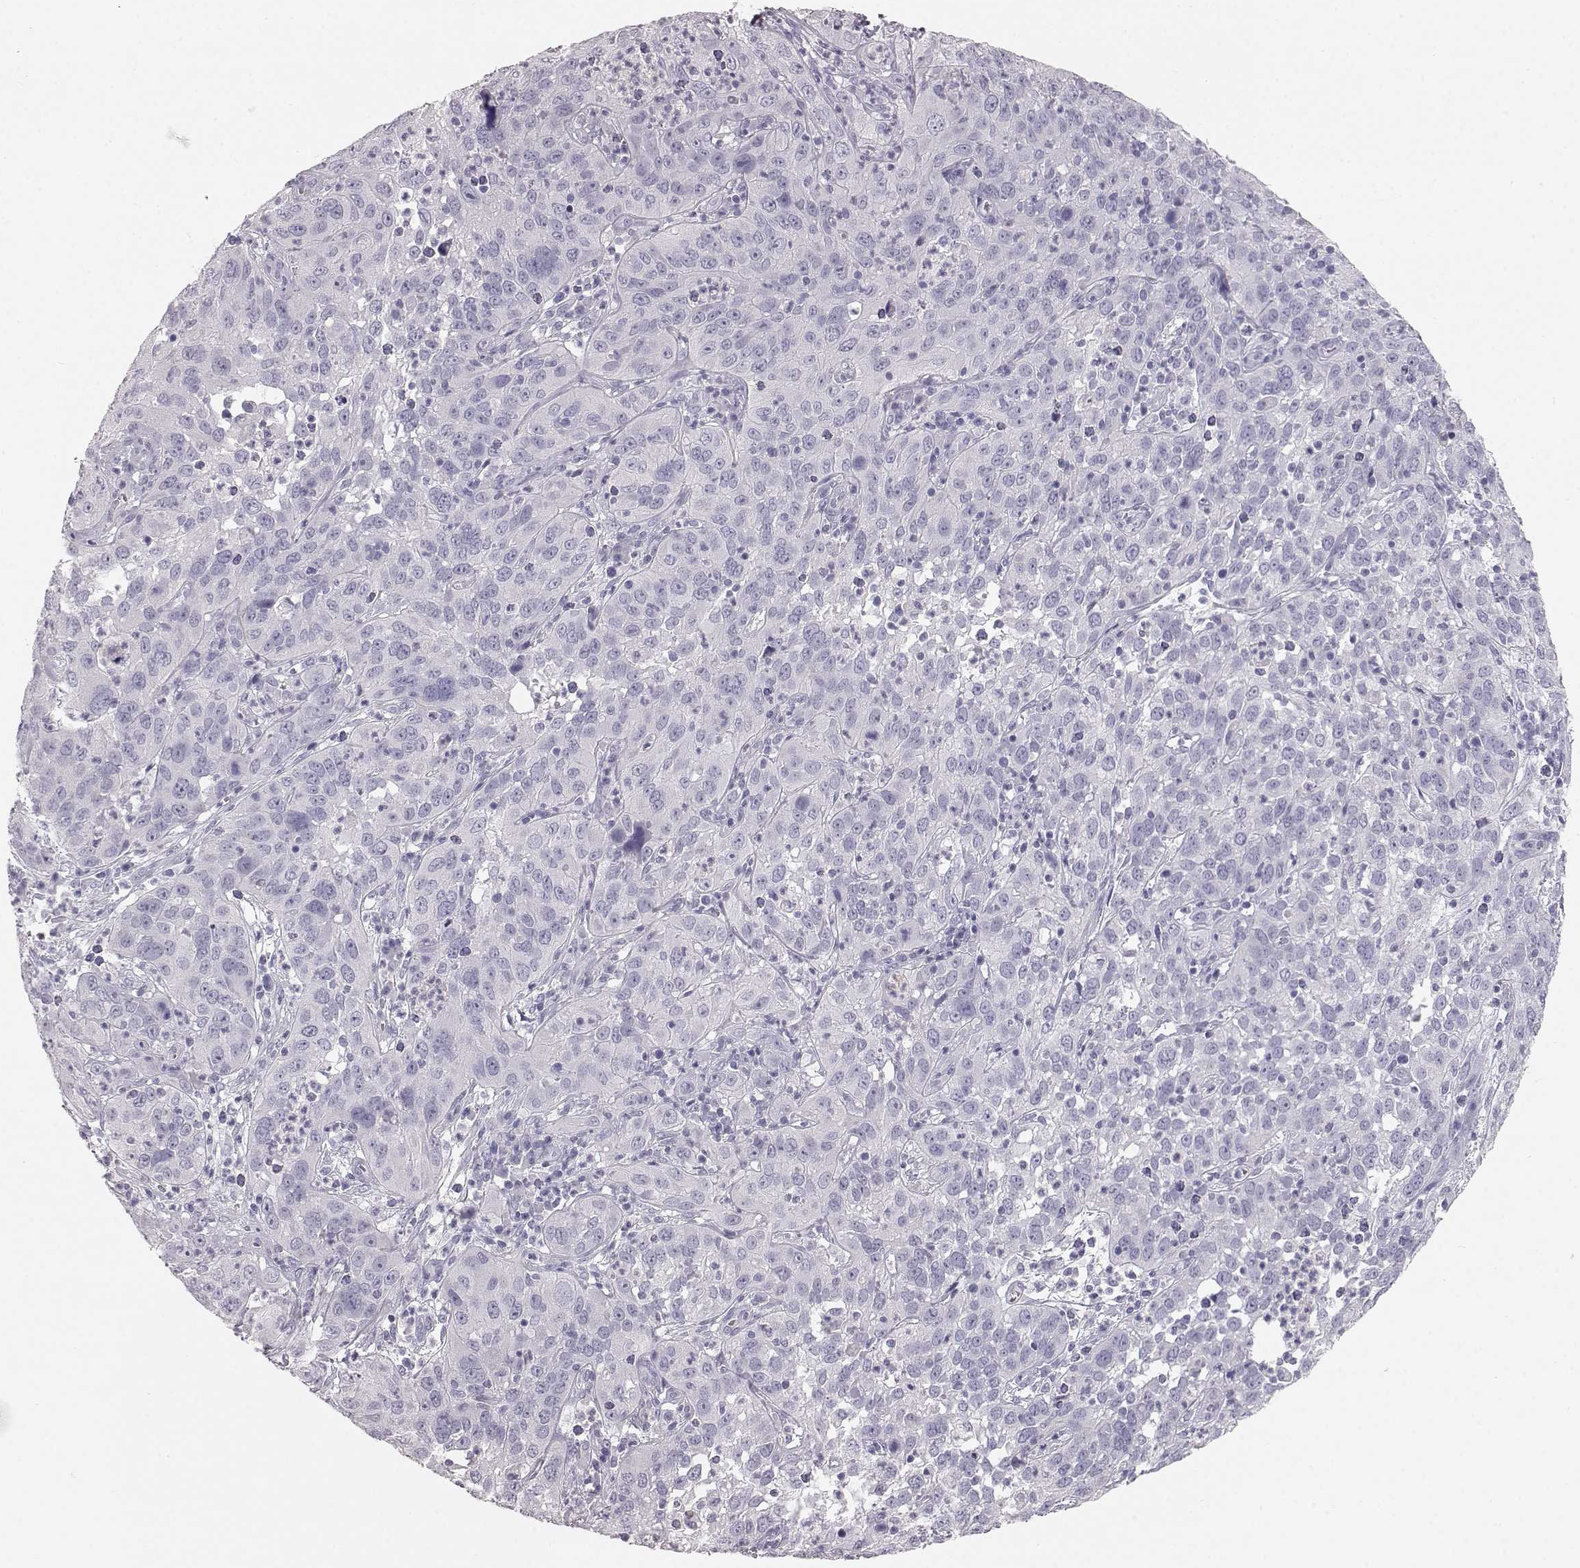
{"staining": {"intensity": "negative", "quantity": "none", "location": "none"}, "tissue": "cervical cancer", "cell_type": "Tumor cells", "image_type": "cancer", "snomed": [{"axis": "morphology", "description": "Squamous cell carcinoma, NOS"}, {"axis": "topography", "description": "Cervix"}], "caption": "The micrograph displays no significant staining in tumor cells of cervical cancer (squamous cell carcinoma). (DAB (3,3'-diaminobenzidine) immunohistochemistry (IHC) visualized using brightfield microscopy, high magnification).", "gene": "KRTAP16-1", "patient": {"sex": "female", "age": 32}}